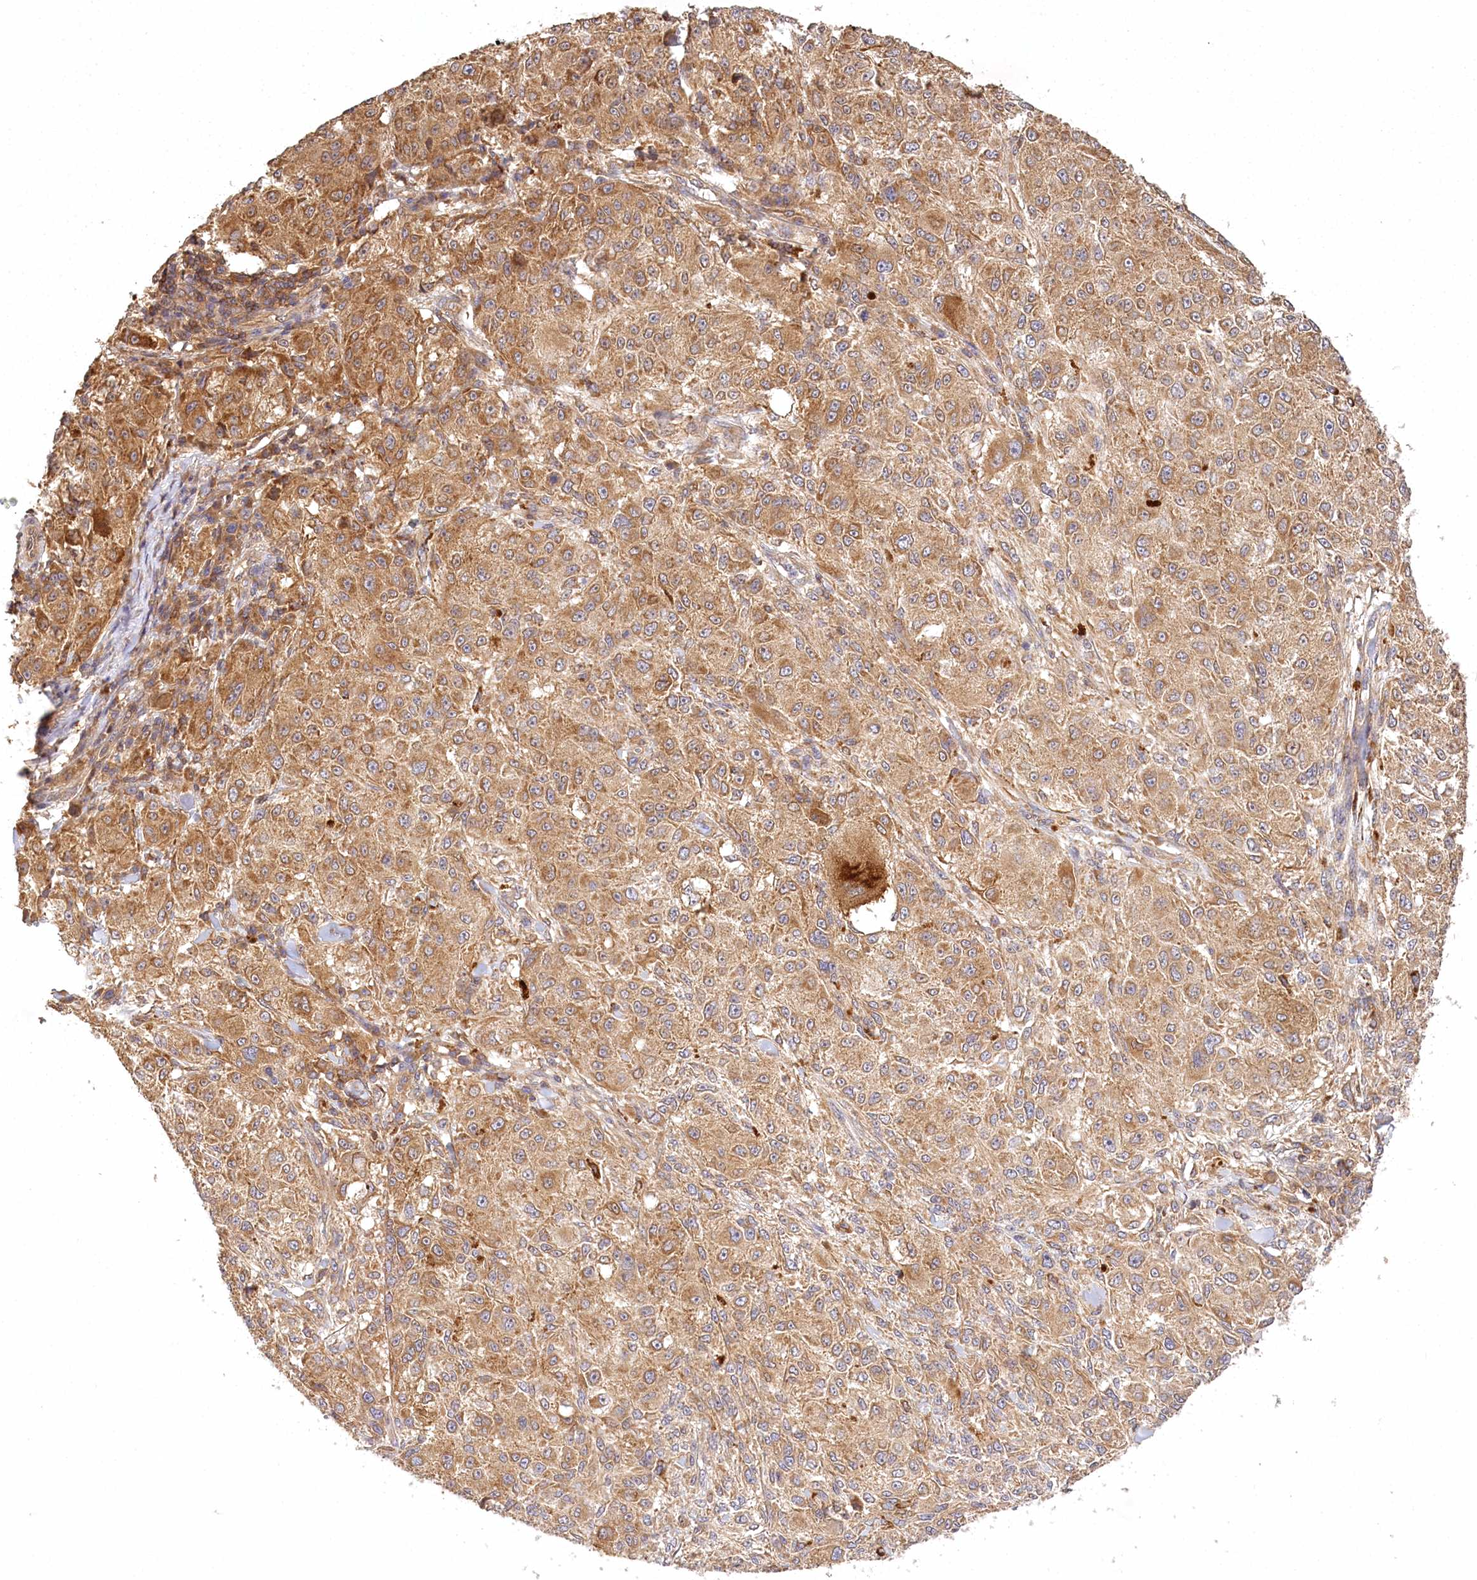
{"staining": {"intensity": "moderate", "quantity": ">75%", "location": "cytoplasmic/membranous"}, "tissue": "melanoma", "cell_type": "Tumor cells", "image_type": "cancer", "snomed": [{"axis": "morphology", "description": "Necrosis, NOS"}, {"axis": "morphology", "description": "Malignant melanoma, NOS"}, {"axis": "topography", "description": "Skin"}], "caption": "A micrograph showing moderate cytoplasmic/membranous staining in about >75% of tumor cells in melanoma, as visualized by brown immunohistochemical staining.", "gene": "LSS", "patient": {"sex": "female", "age": 87}}